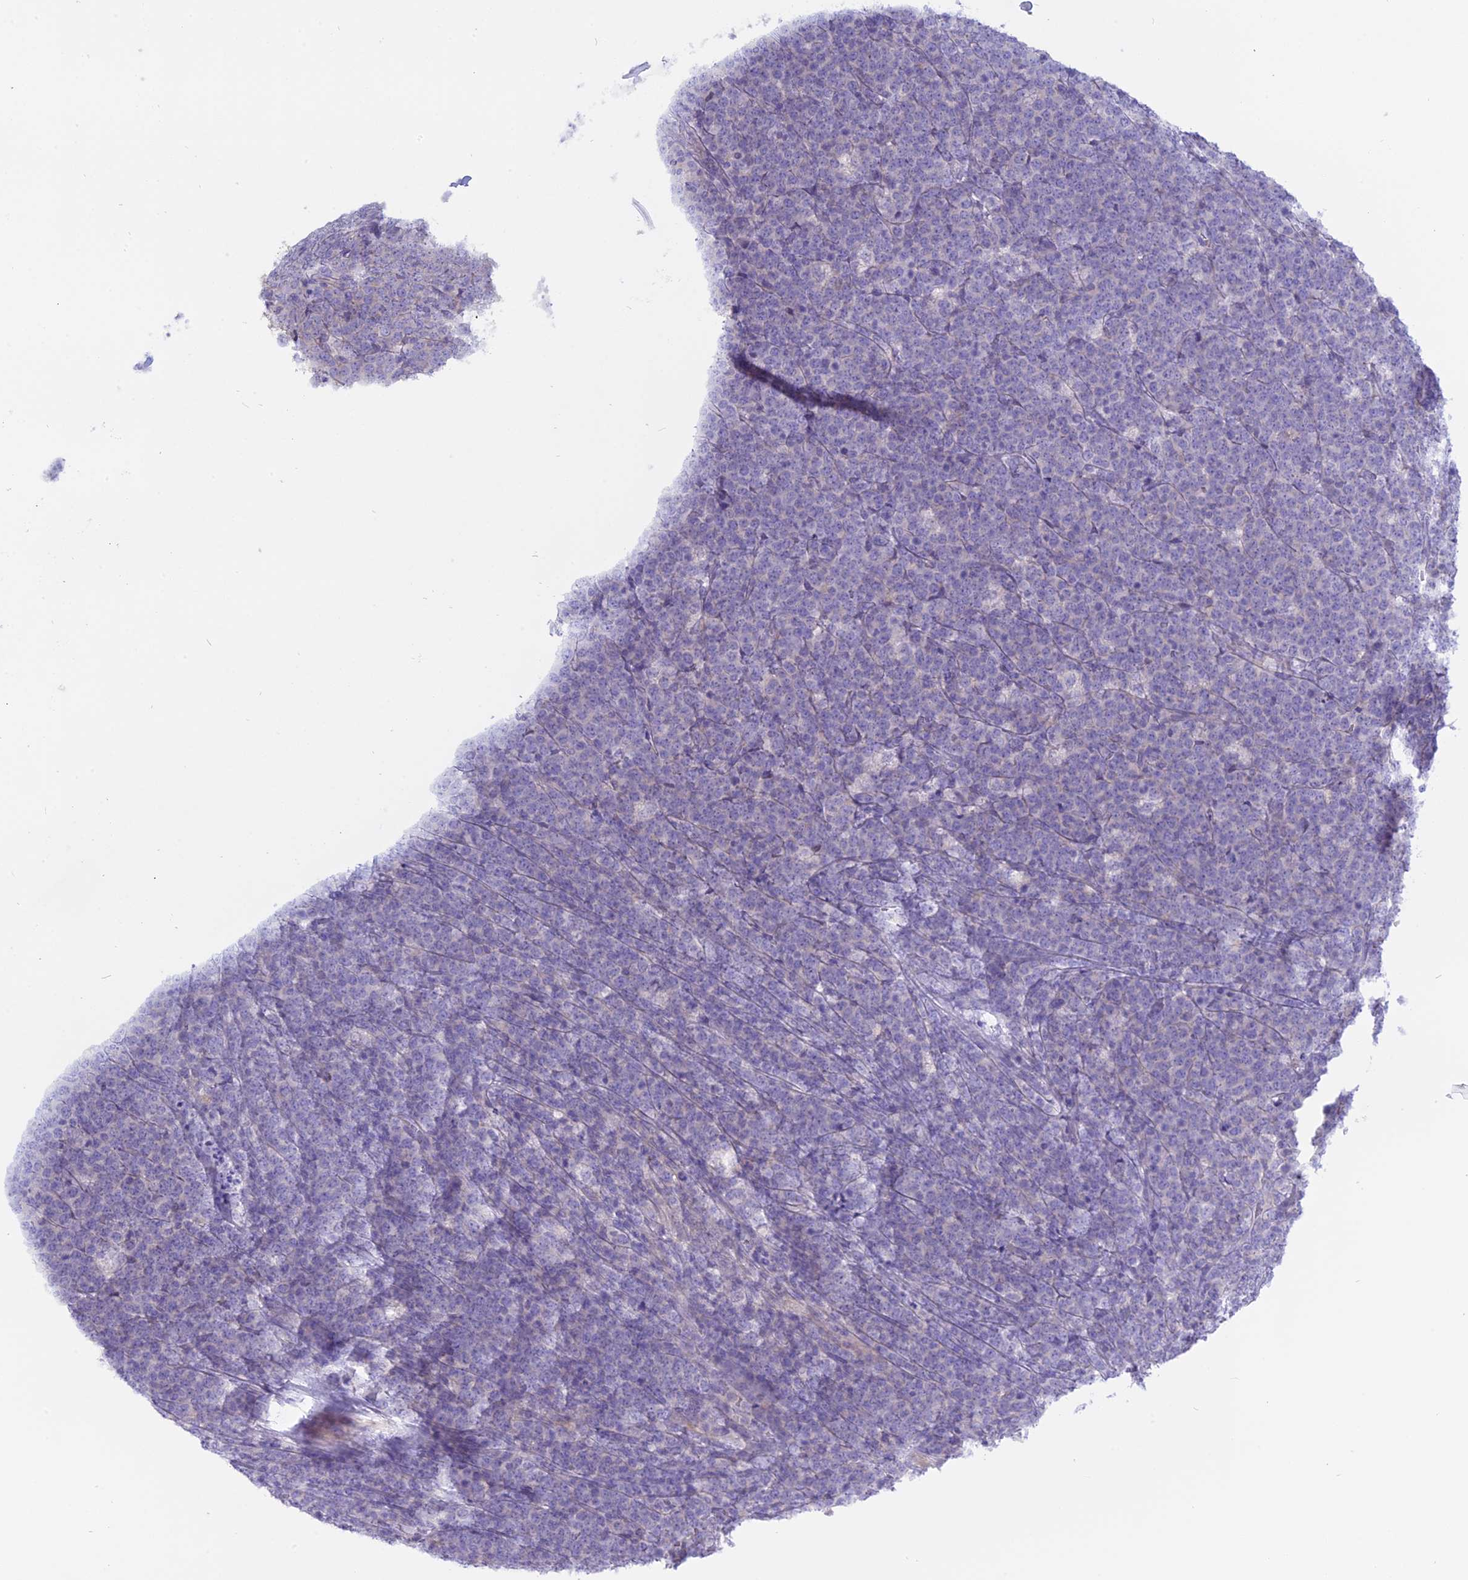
{"staining": {"intensity": "negative", "quantity": "none", "location": "none"}, "tissue": "lymphoma", "cell_type": "Tumor cells", "image_type": "cancer", "snomed": [{"axis": "morphology", "description": "Malignant lymphoma, non-Hodgkin's type, High grade"}, {"axis": "topography", "description": "Small intestine"}], "caption": "Photomicrograph shows no significant protein staining in tumor cells of malignant lymphoma, non-Hodgkin's type (high-grade).", "gene": "AHCYL1", "patient": {"sex": "male", "age": 8}}